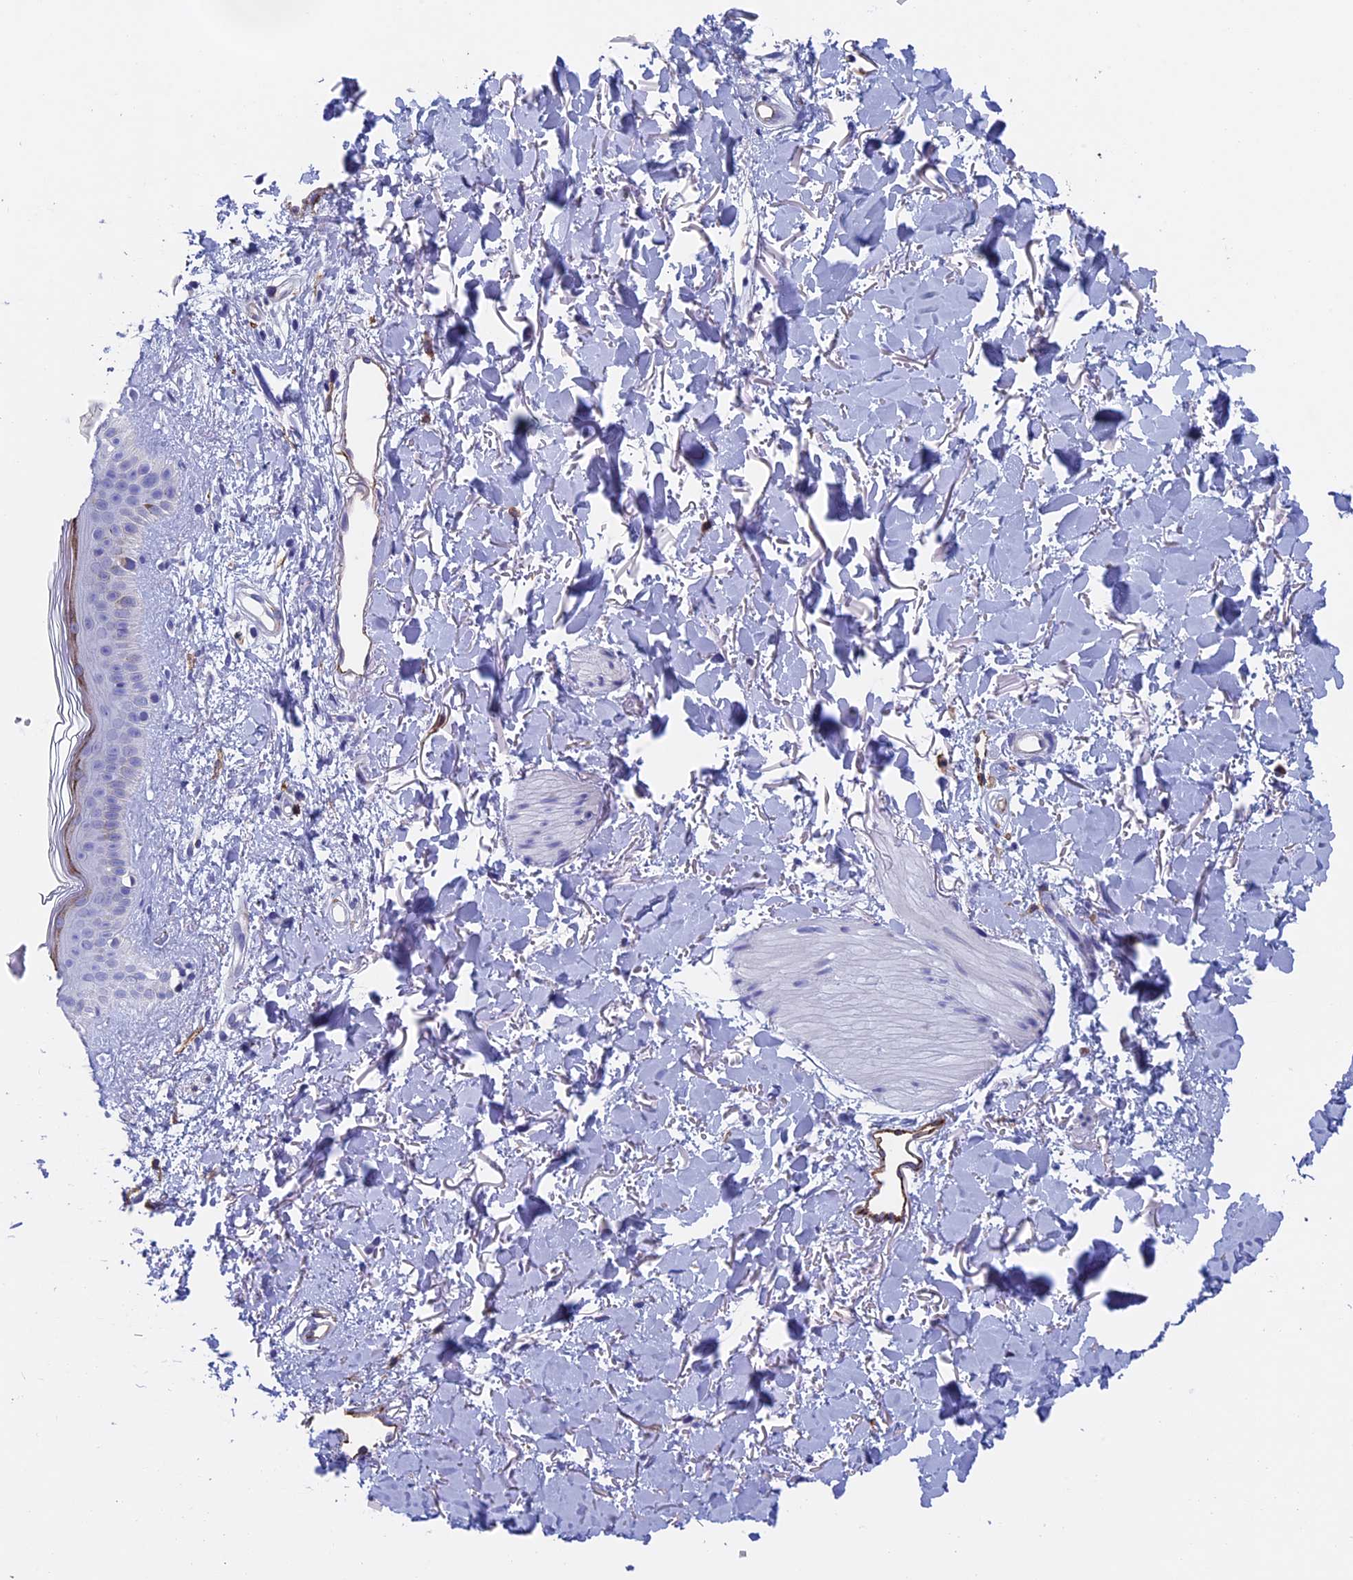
{"staining": {"intensity": "negative", "quantity": "none", "location": "none"}, "tissue": "skin", "cell_type": "Fibroblasts", "image_type": "normal", "snomed": [{"axis": "morphology", "description": "Normal tissue, NOS"}, {"axis": "topography", "description": "Skin"}], "caption": "Immunohistochemistry (IHC) of unremarkable human skin exhibits no expression in fibroblasts.", "gene": "INSYN1", "patient": {"sex": "female", "age": 58}}